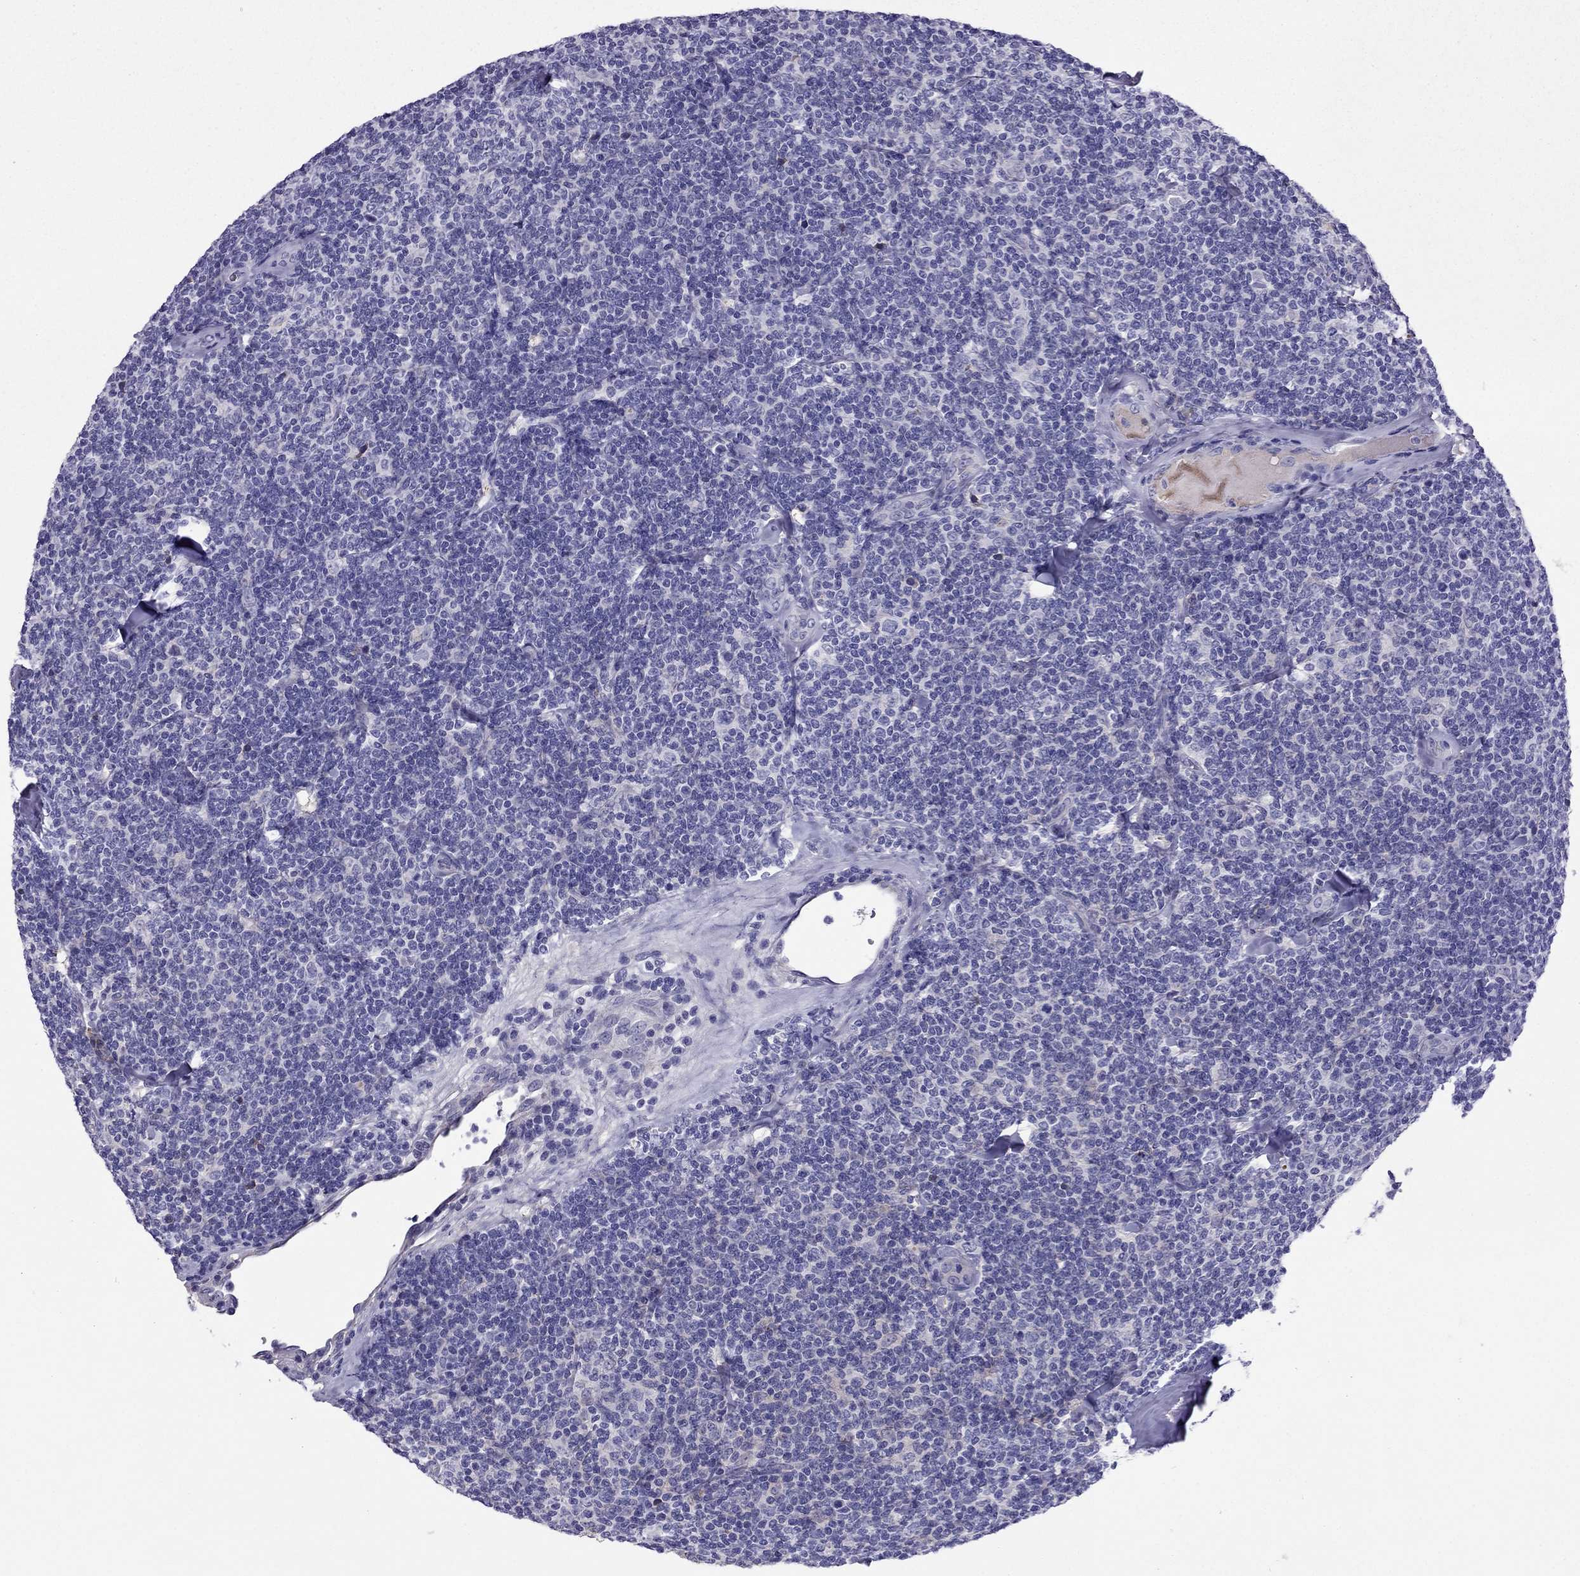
{"staining": {"intensity": "negative", "quantity": "none", "location": "none"}, "tissue": "lymphoma", "cell_type": "Tumor cells", "image_type": "cancer", "snomed": [{"axis": "morphology", "description": "Malignant lymphoma, non-Hodgkin's type, Low grade"}, {"axis": "topography", "description": "Lymph node"}], "caption": "DAB immunohistochemical staining of low-grade malignant lymphoma, non-Hodgkin's type reveals no significant expression in tumor cells. (DAB (3,3'-diaminobenzidine) immunohistochemistry visualized using brightfield microscopy, high magnification).", "gene": "TBC1D21", "patient": {"sex": "female", "age": 56}}